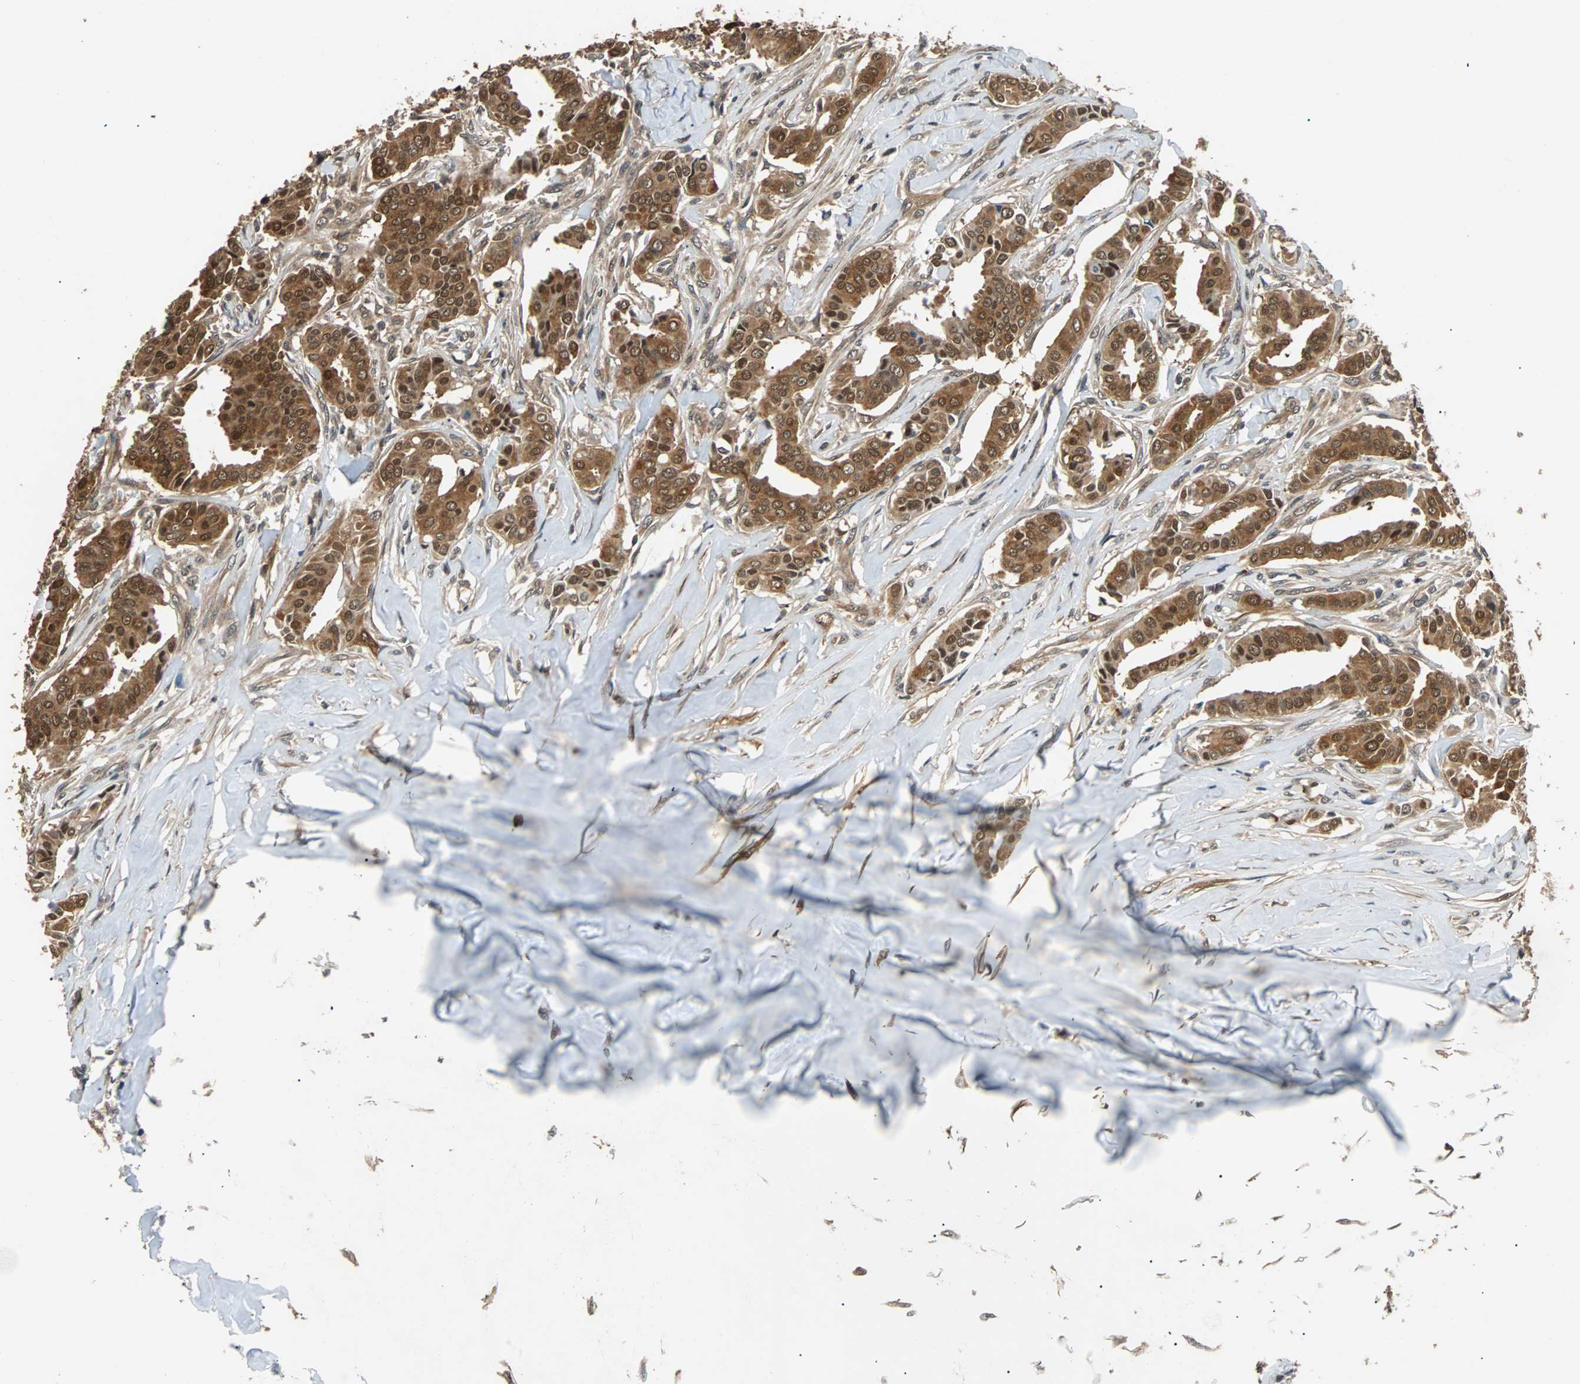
{"staining": {"intensity": "strong", "quantity": ">75%", "location": "cytoplasmic/membranous,nuclear"}, "tissue": "head and neck cancer", "cell_type": "Tumor cells", "image_type": "cancer", "snomed": [{"axis": "morphology", "description": "Adenocarcinoma, NOS"}, {"axis": "topography", "description": "Salivary gland"}, {"axis": "topography", "description": "Head-Neck"}], "caption": "Protein analysis of adenocarcinoma (head and neck) tissue displays strong cytoplasmic/membranous and nuclear staining in about >75% of tumor cells.", "gene": "PRDX6", "patient": {"sex": "female", "age": 59}}